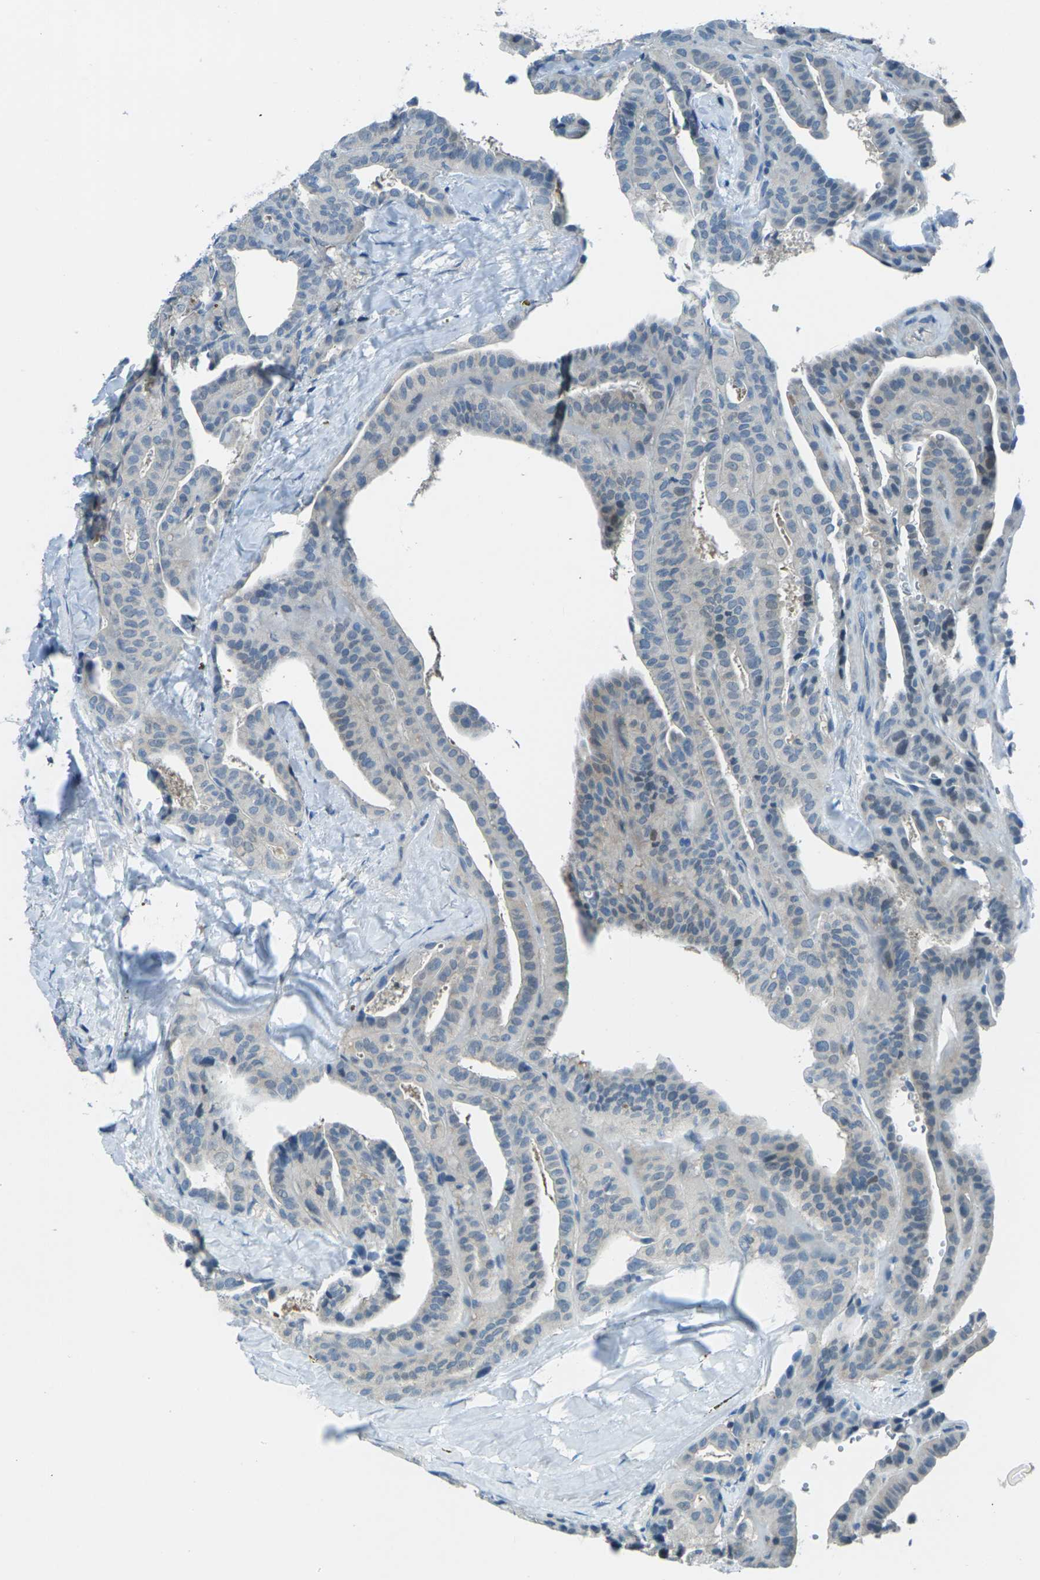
{"staining": {"intensity": "weak", "quantity": "<25%", "location": "cytoplasmic/membranous"}, "tissue": "thyroid cancer", "cell_type": "Tumor cells", "image_type": "cancer", "snomed": [{"axis": "morphology", "description": "Papillary adenocarcinoma, NOS"}, {"axis": "topography", "description": "Thyroid gland"}], "caption": "Tumor cells are negative for brown protein staining in papillary adenocarcinoma (thyroid).", "gene": "NANOS2", "patient": {"sex": "male", "age": 77}}